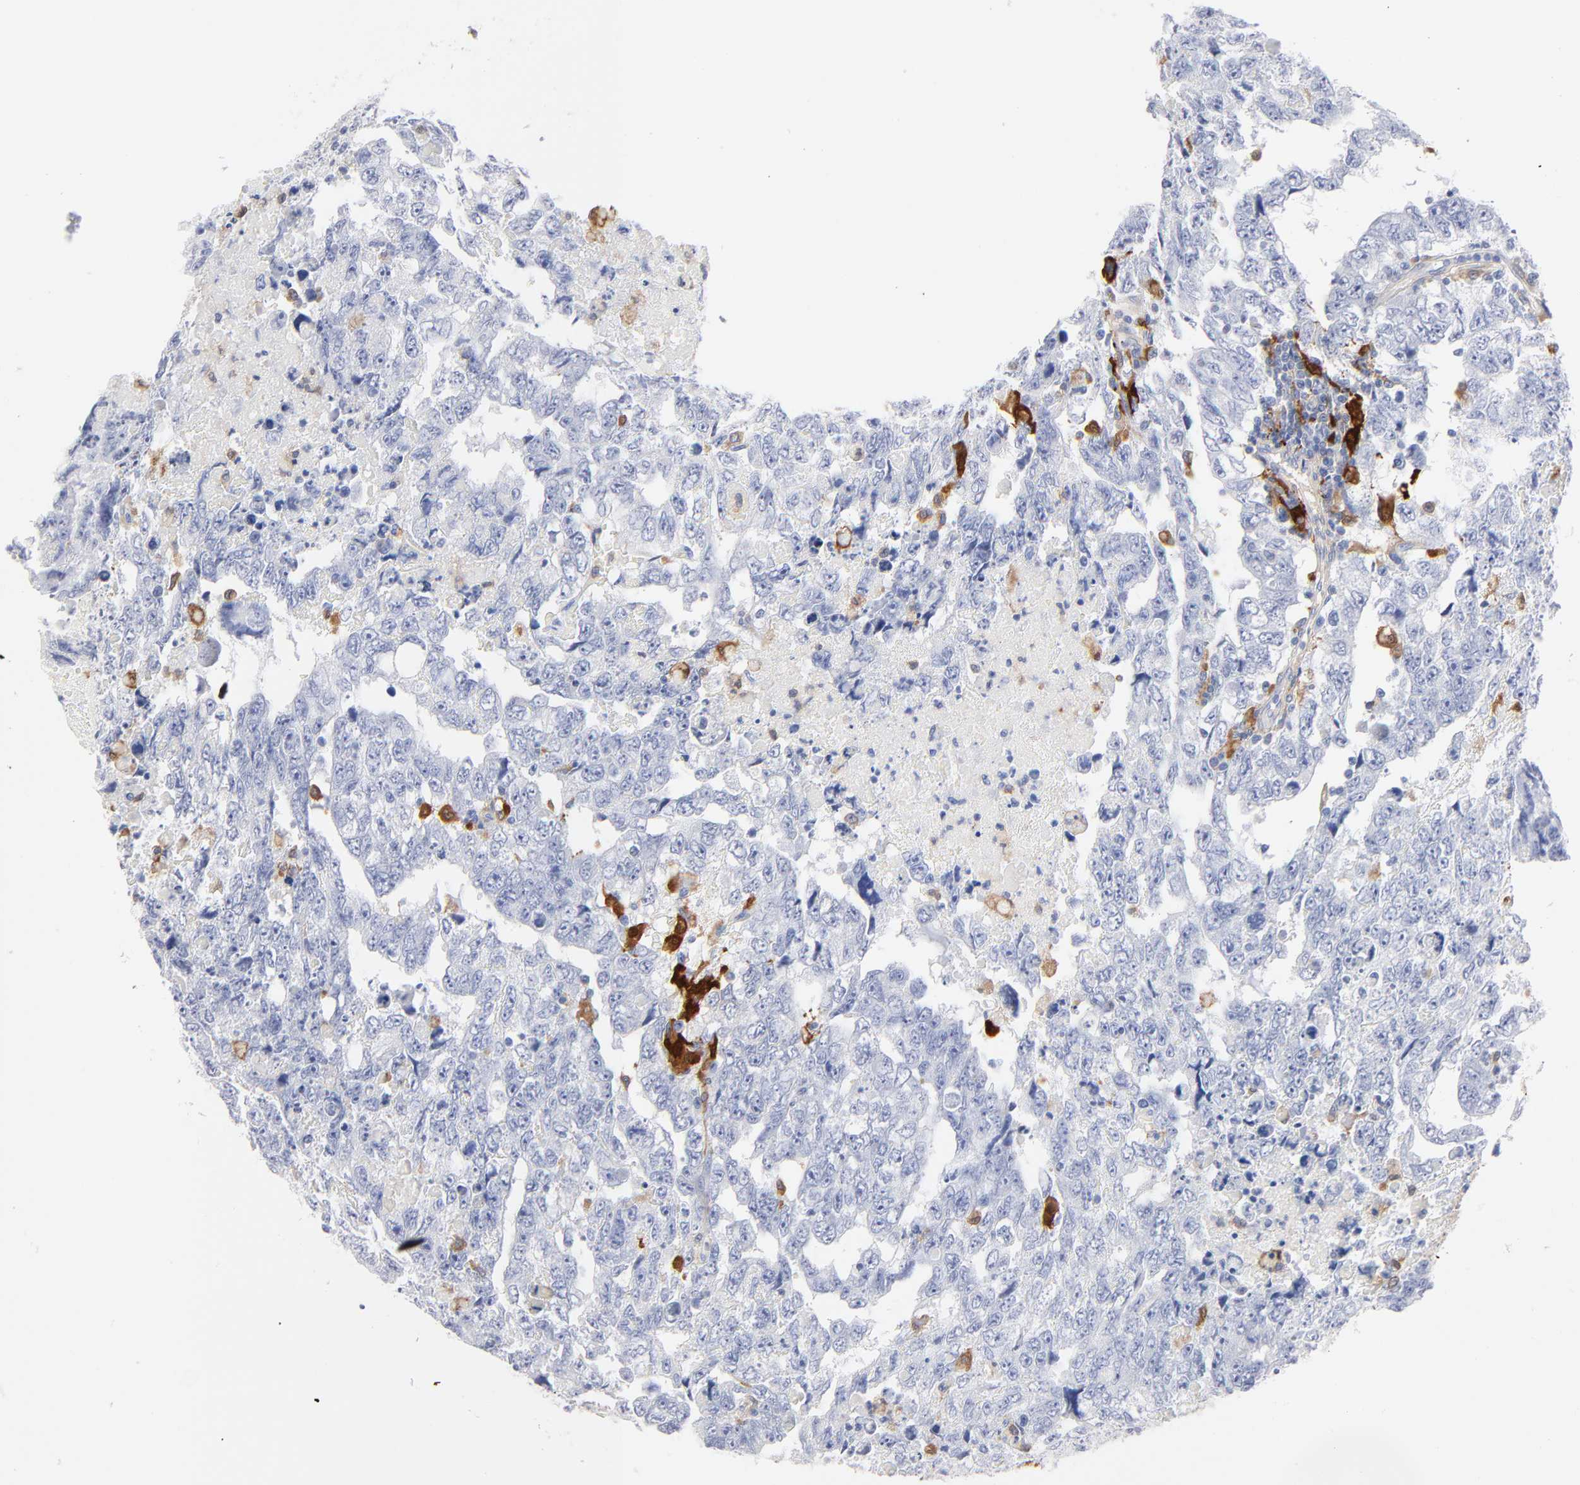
{"staining": {"intensity": "negative", "quantity": "none", "location": "none"}, "tissue": "testis cancer", "cell_type": "Tumor cells", "image_type": "cancer", "snomed": [{"axis": "morphology", "description": "Carcinoma, Embryonal, NOS"}, {"axis": "topography", "description": "Testis"}], "caption": "Immunohistochemical staining of human testis cancer exhibits no significant staining in tumor cells.", "gene": "IFIT2", "patient": {"sex": "male", "age": 36}}